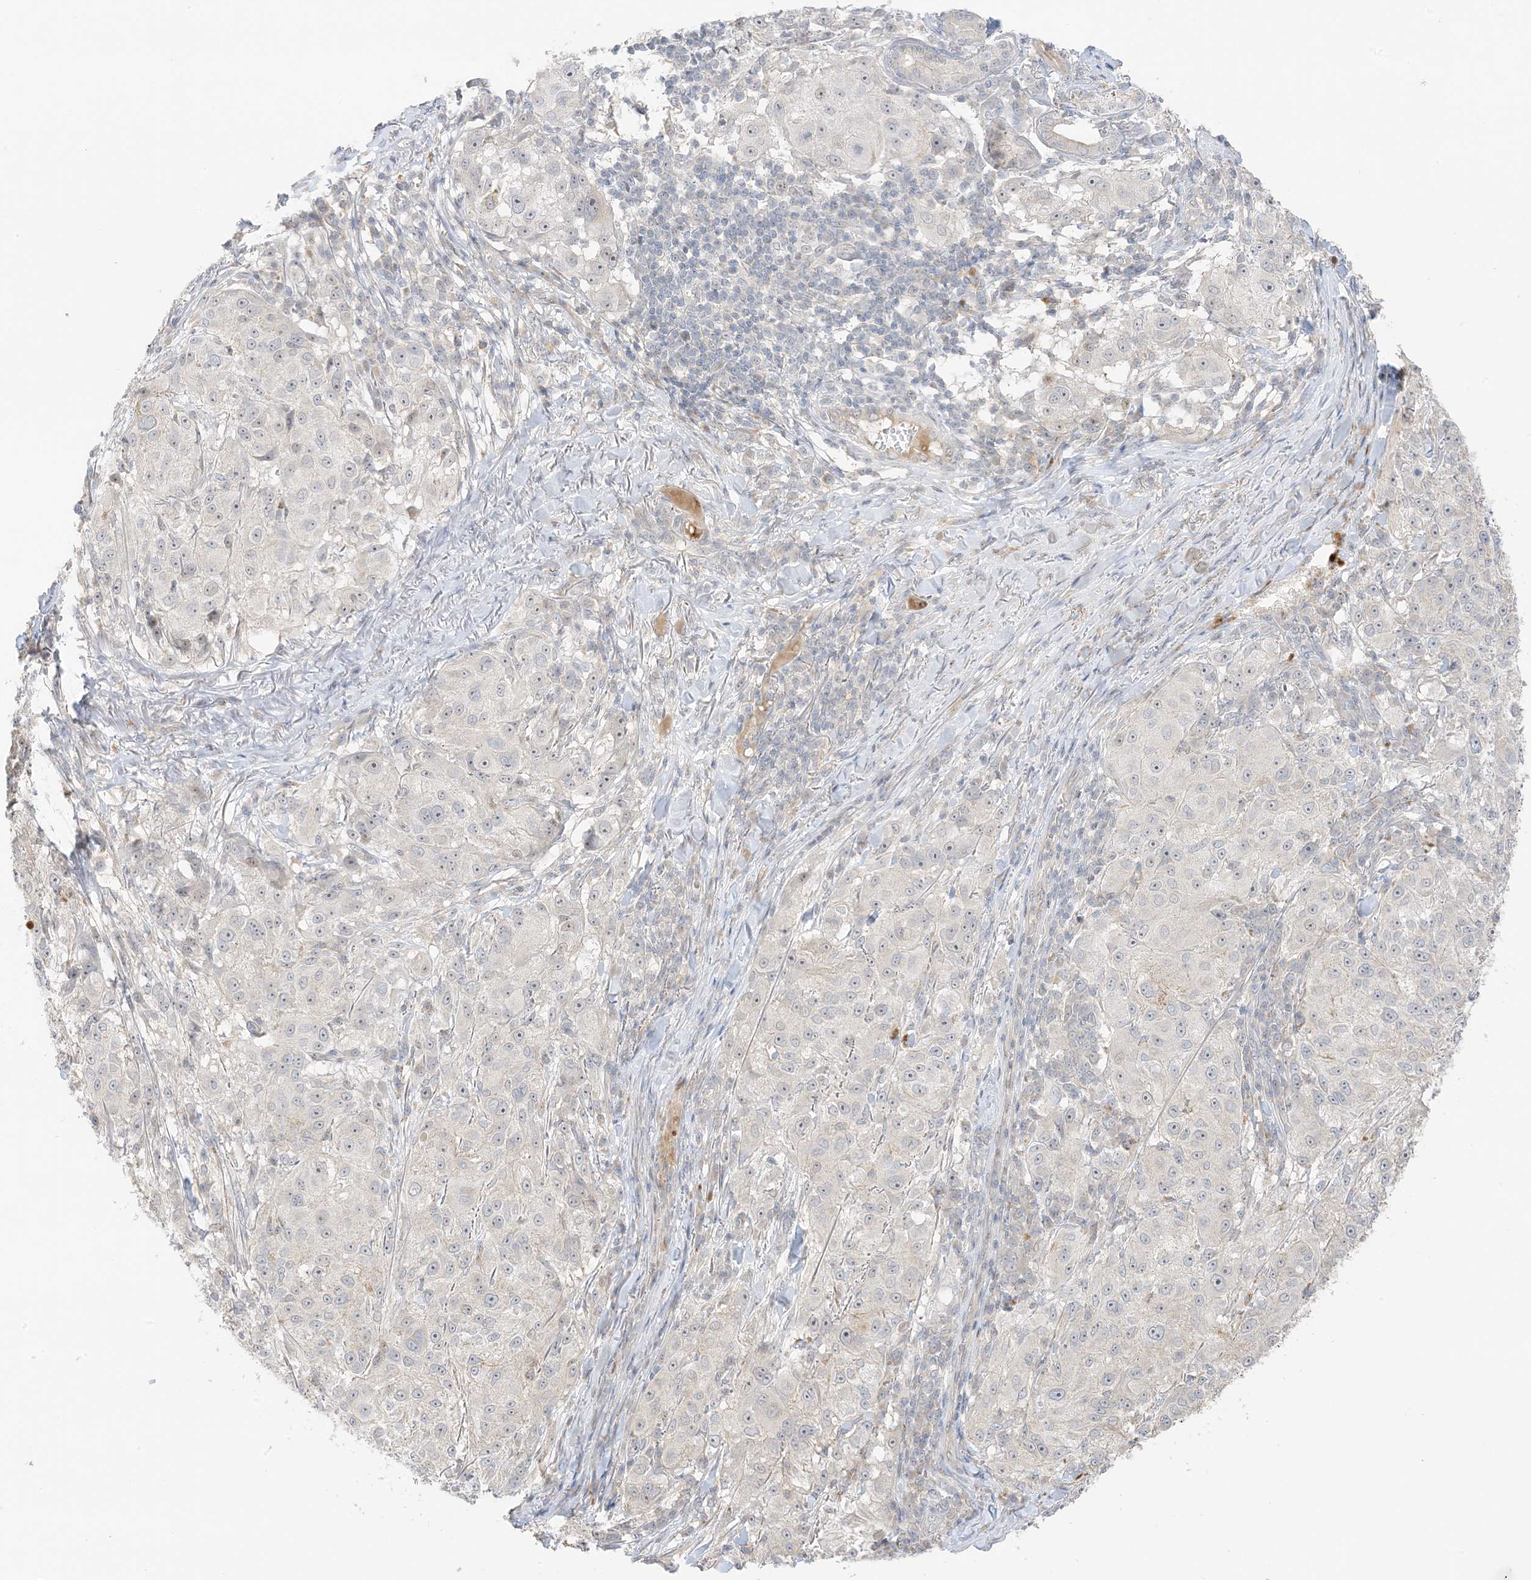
{"staining": {"intensity": "weak", "quantity": "25%-75%", "location": "nuclear"}, "tissue": "melanoma", "cell_type": "Tumor cells", "image_type": "cancer", "snomed": [{"axis": "morphology", "description": "Necrosis, NOS"}, {"axis": "morphology", "description": "Malignant melanoma, NOS"}, {"axis": "topography", "description": "Skin"}], "caption": "A brown stain highlights weak nuclear positivity of a protein in melanoma tumor cells.", "gene": "ETAA1", "patient": {"sex": "female", "age": 87}}